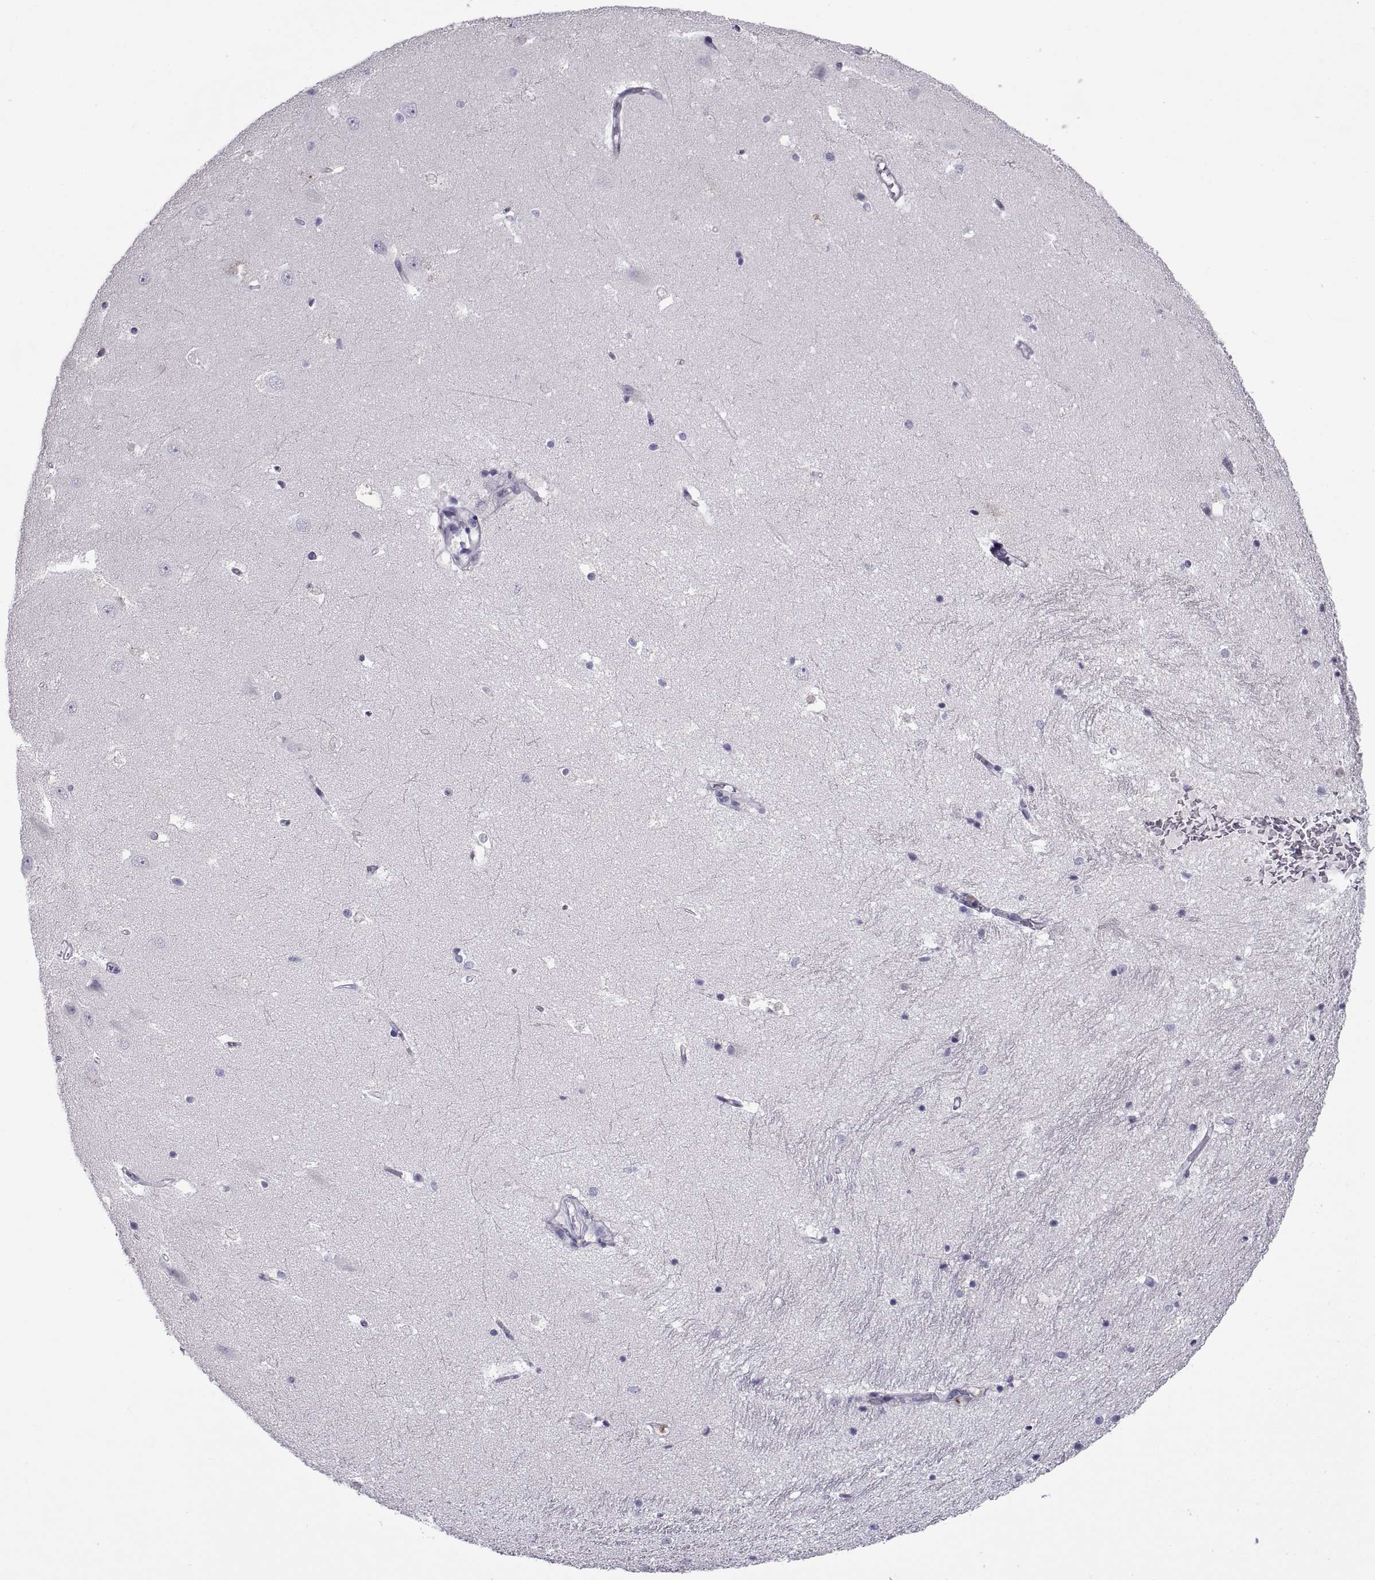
{"staining": {"intensity": "negative", "quantity": "none", "location": "none"}, "tissue": "hippocampus", "cell_type": "Glial cells", "image_type": "normal", "snomed": [{"axis": "morphology", "description": "Normal tissue, NOS"}, {"axis": "topography", "description": "Hippocampus"}], "caption": "DAB (3,3'-diaminobenzidine) immunohistochemical staining of normal hippocampus shows no significant expression in glial cells.", "gene": "RLBP1", "patient": {"sex": "male", "age": 44}}